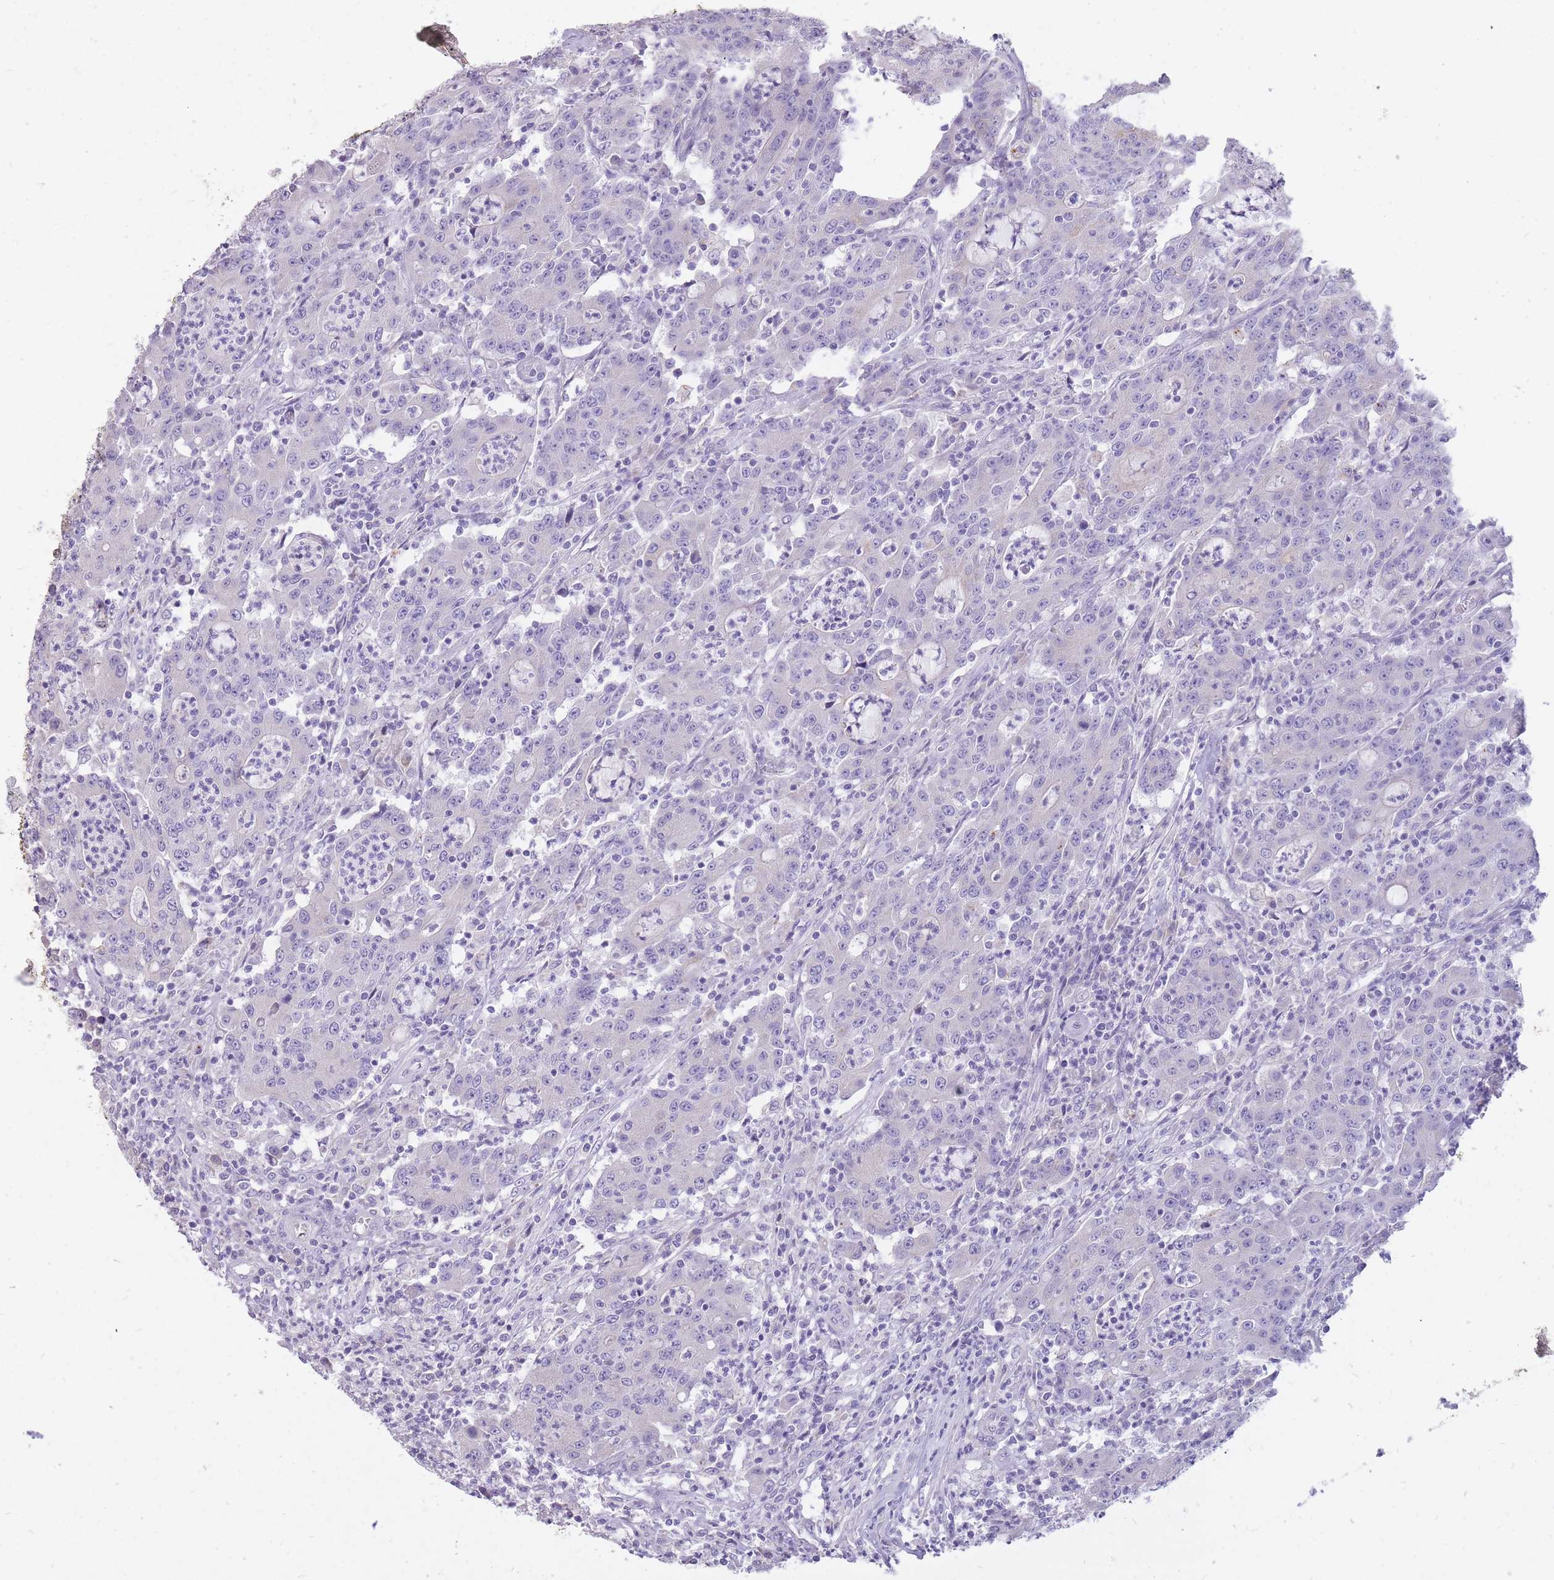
{"staining": {"intensity": "negative", "quantity": "none", "location": "none"}, "tissue": "colorectal cancer", "cell_type": "Tumor cells", "image_type": "cancer", "snomed": [{"axis": "morphology", "description": "Adenocarcinoma, NOS"}, {"axis": "topography", "description": "Colon"}], "caption": "This is a micrograph of IHC staining of colorectal cancer, which shows no staining in tumor cells.", "gene": "RNF170", "patient": {"sex": "male", "age": 83}}